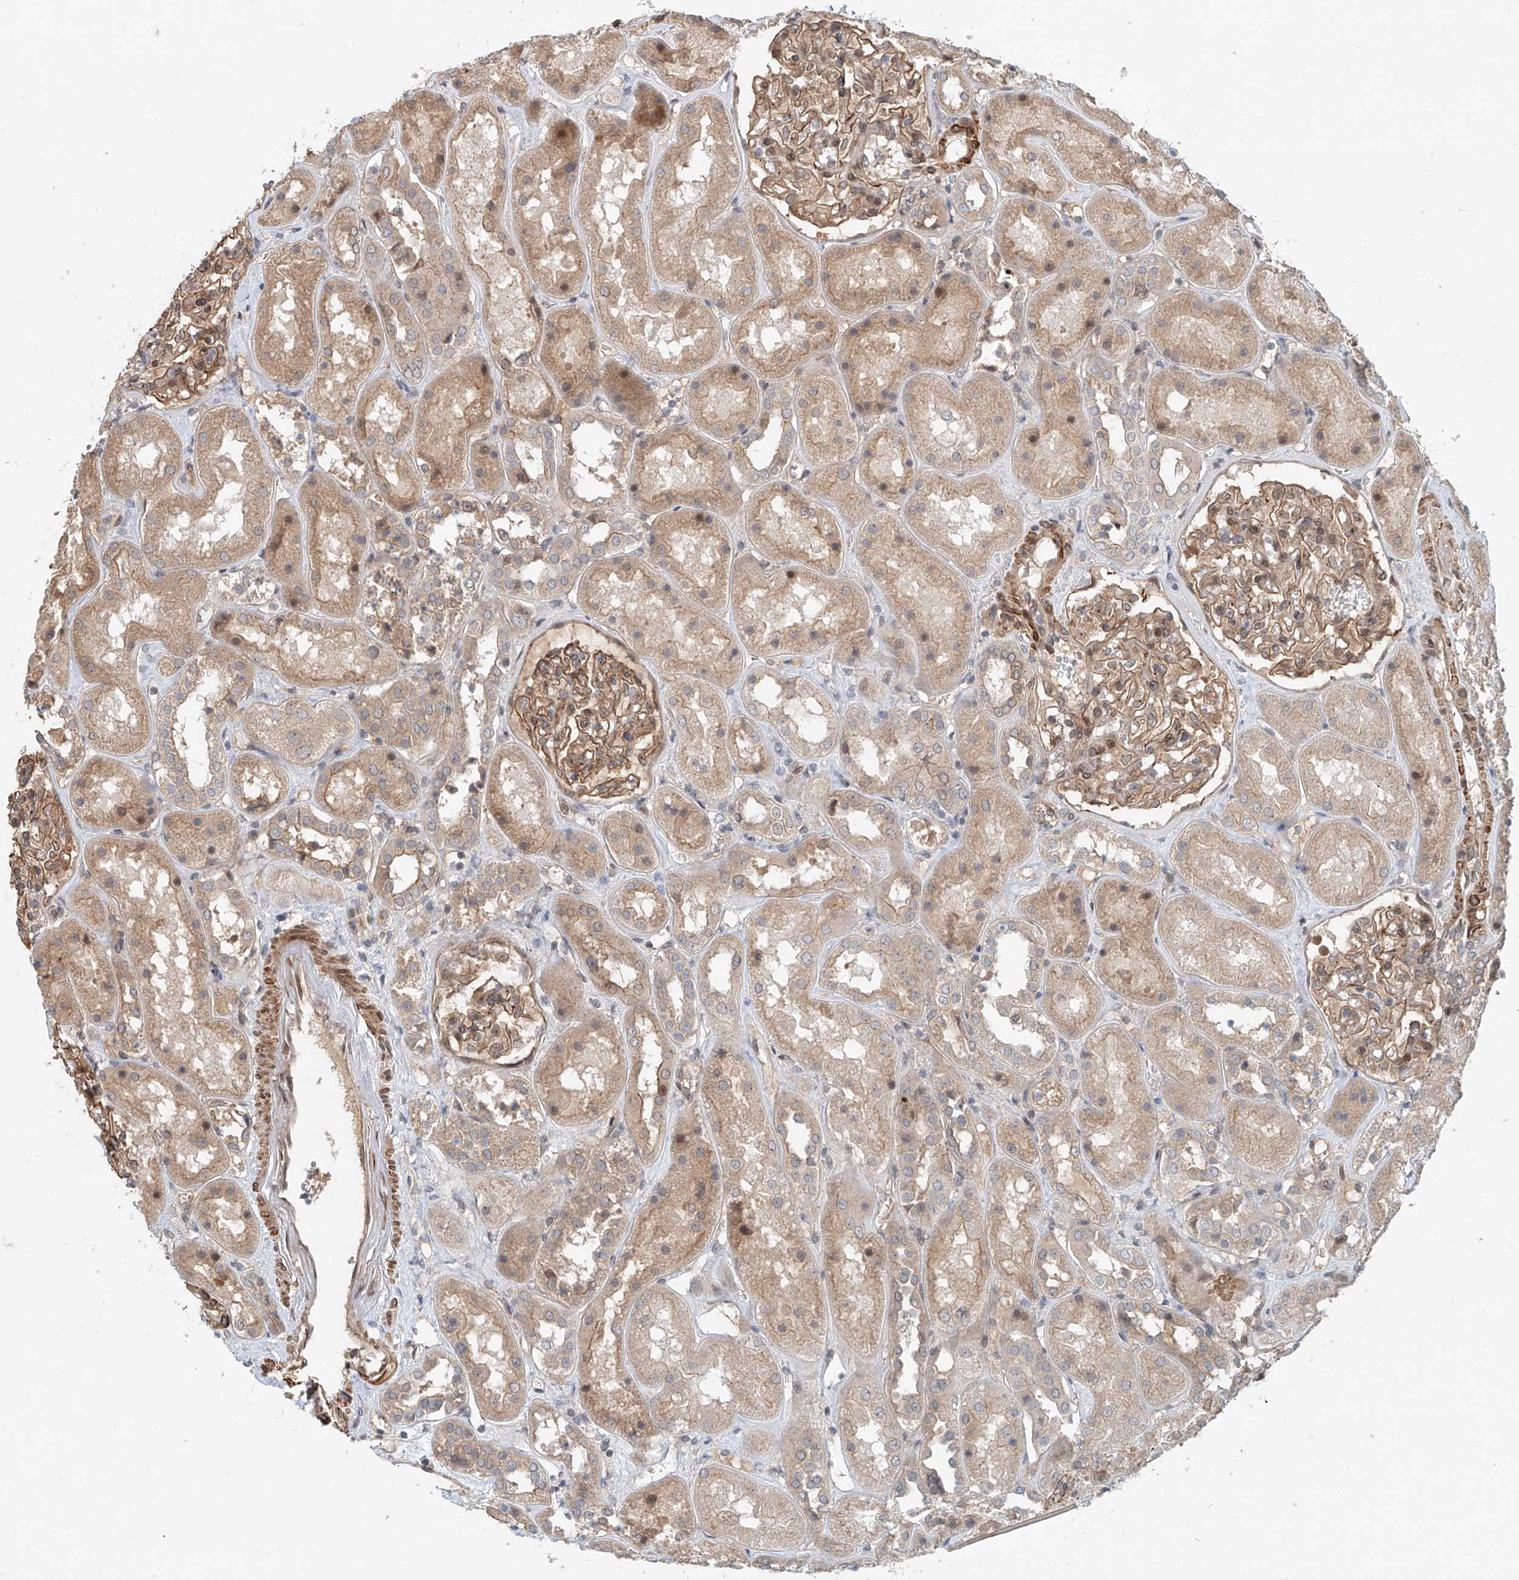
{"staining": {"intensity": "strong", "quantity": "25%-75%", "location": "cytoplasmic/membranous"}, "tissue": "kidney", "cell_type": "Cells in glomeruli", "image_type": "normal", "snomed": [{"axis": "morphology", "description": "Normal tissue, NOS"}, {"axis": "topography", "description": "Kidney"}], "caption": "Strong cytoplasmic/membranous staining for a protein is seen in about 25%-75% of cells in glomeruli of unremarkable kidney using IHC.", "gene": "SASH1", "patient": {"sex": "male", "age": 70}}